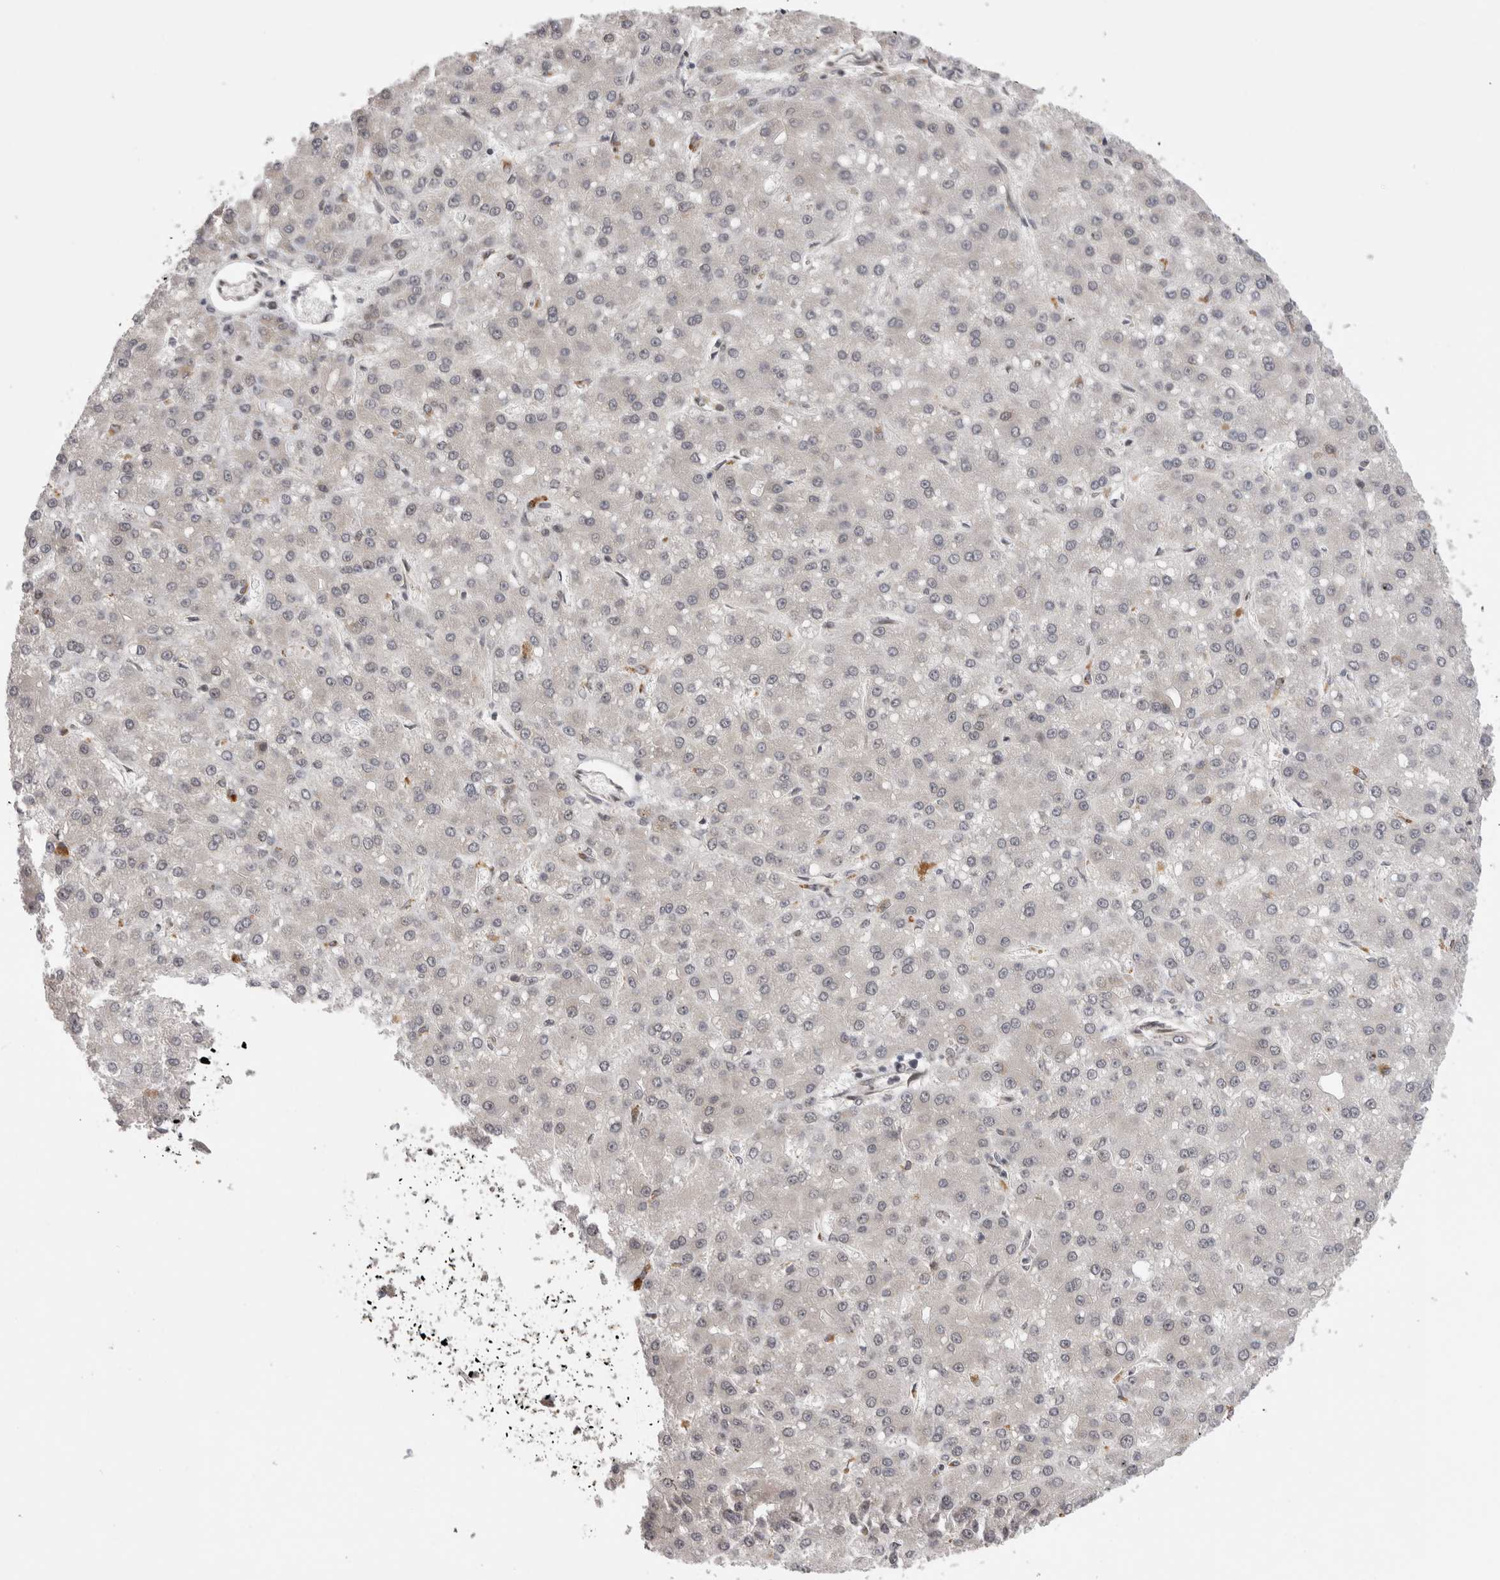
{"staining": {"intensity": "negative", "quantity": "none", "location": "none"}, "tissue": "liver cancer", "cell_type": "Tumor cells", "image_type": "cancer", "snomed": [{"axis": "morphology", "description": "Carcinoma, Hepatocellular, NOS"}, {"axis": "topography", "description": "Liver"}], "caption": "There is no significant positivity in tumor cells of liver cancer.", "gene": "TMEM65", "patient": {"sex": "male", "age": 67}}